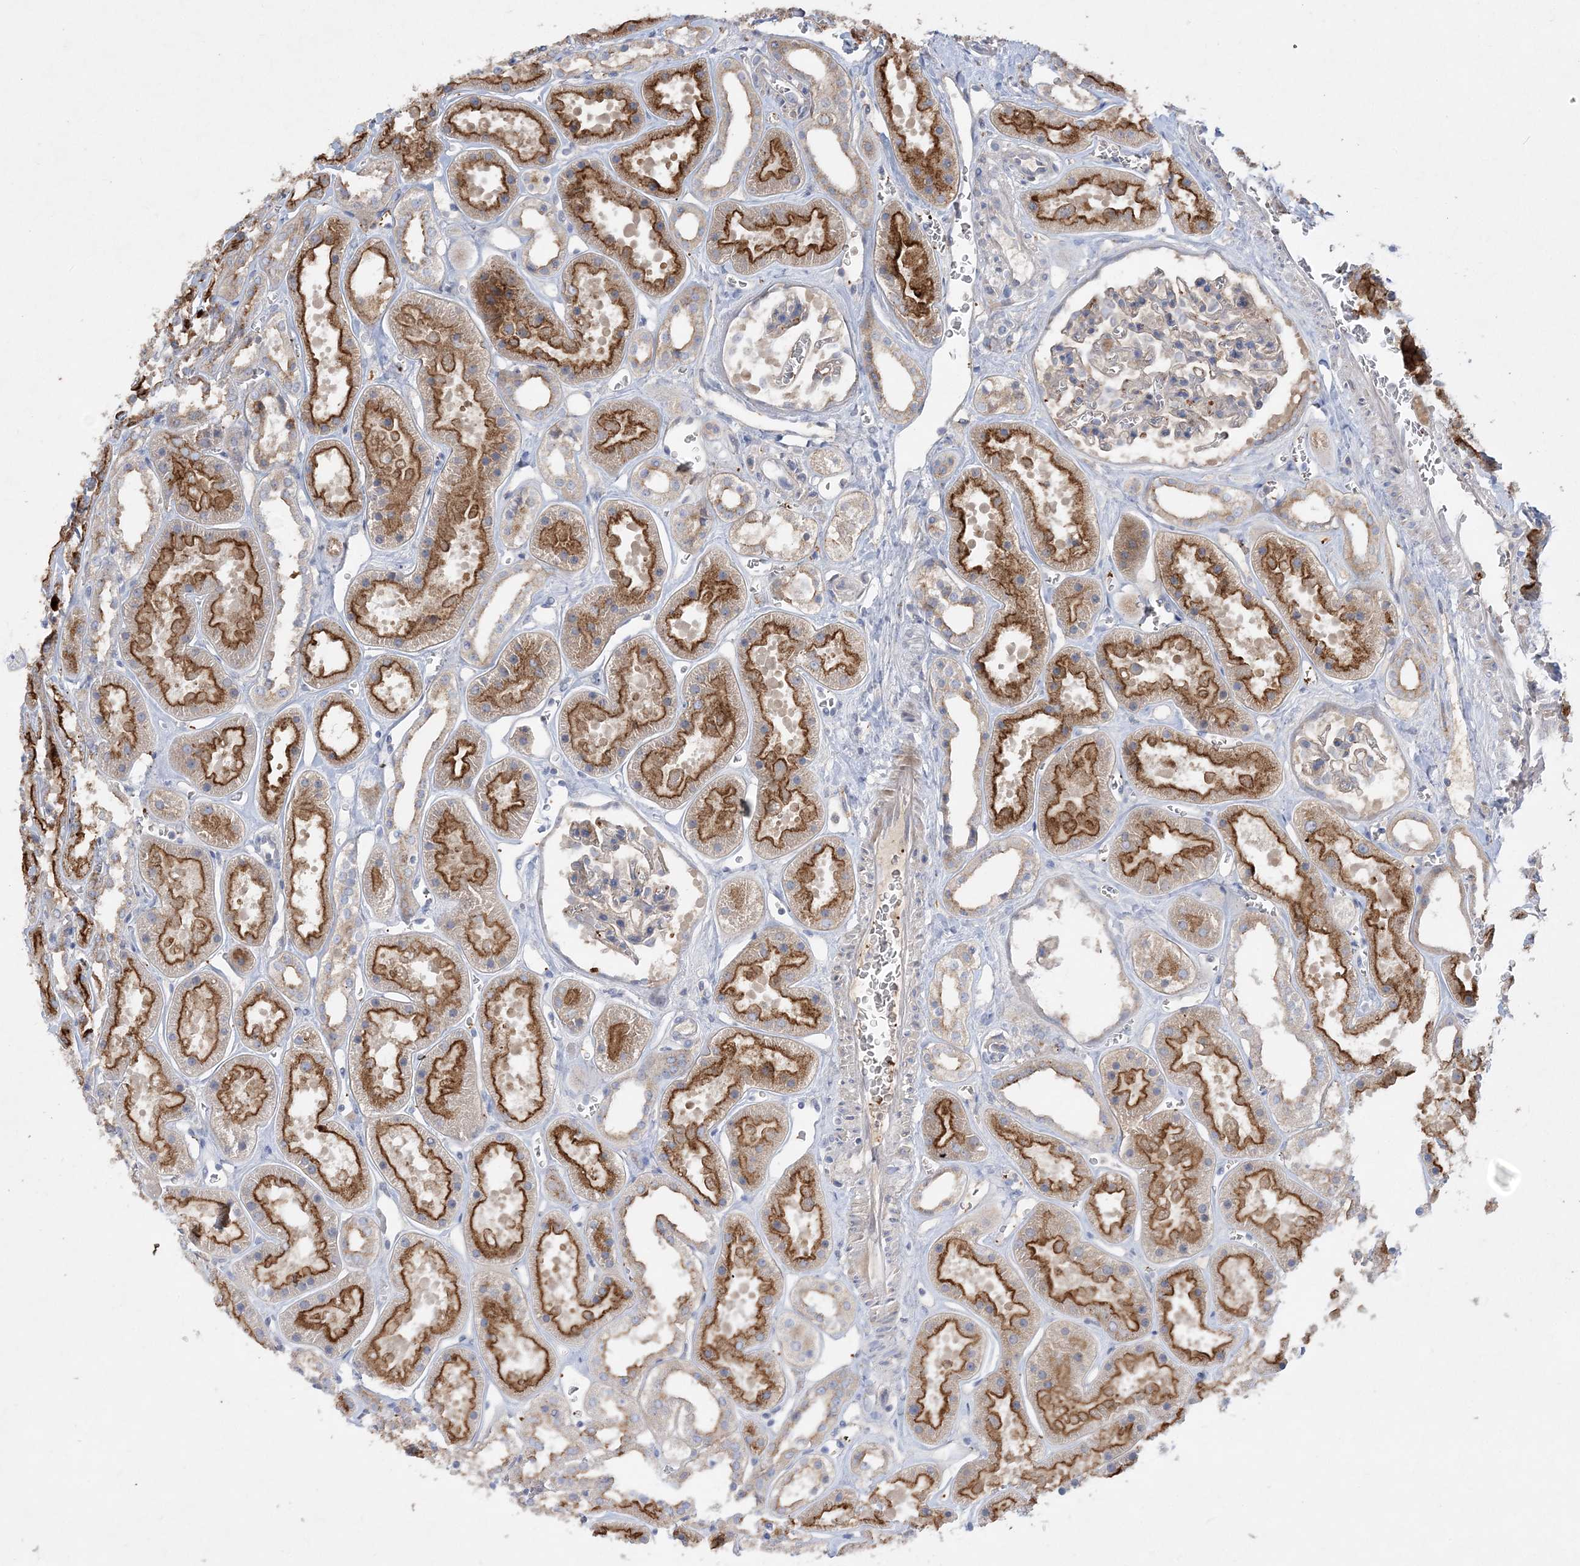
{"staining": {"intensity": "weak", "quantity": "<25%", "location": "cytoplasmic/membranous"}, "tissue": "kidney", "cell_type": "Cells in glomeruli", "image_type": "normal", "snomed": [{"axis": "morphology", "description": "Normal tissue, NOS"}, {"axis": "topography", "description": "Kidney"}], "caption": "This is an immunohistochemistry micrograph of unremarkable human kidney. There is no expression in cells in glomeruli.", "gene": "ADCK2", "patient": {"sex": "female", "age": 41}}